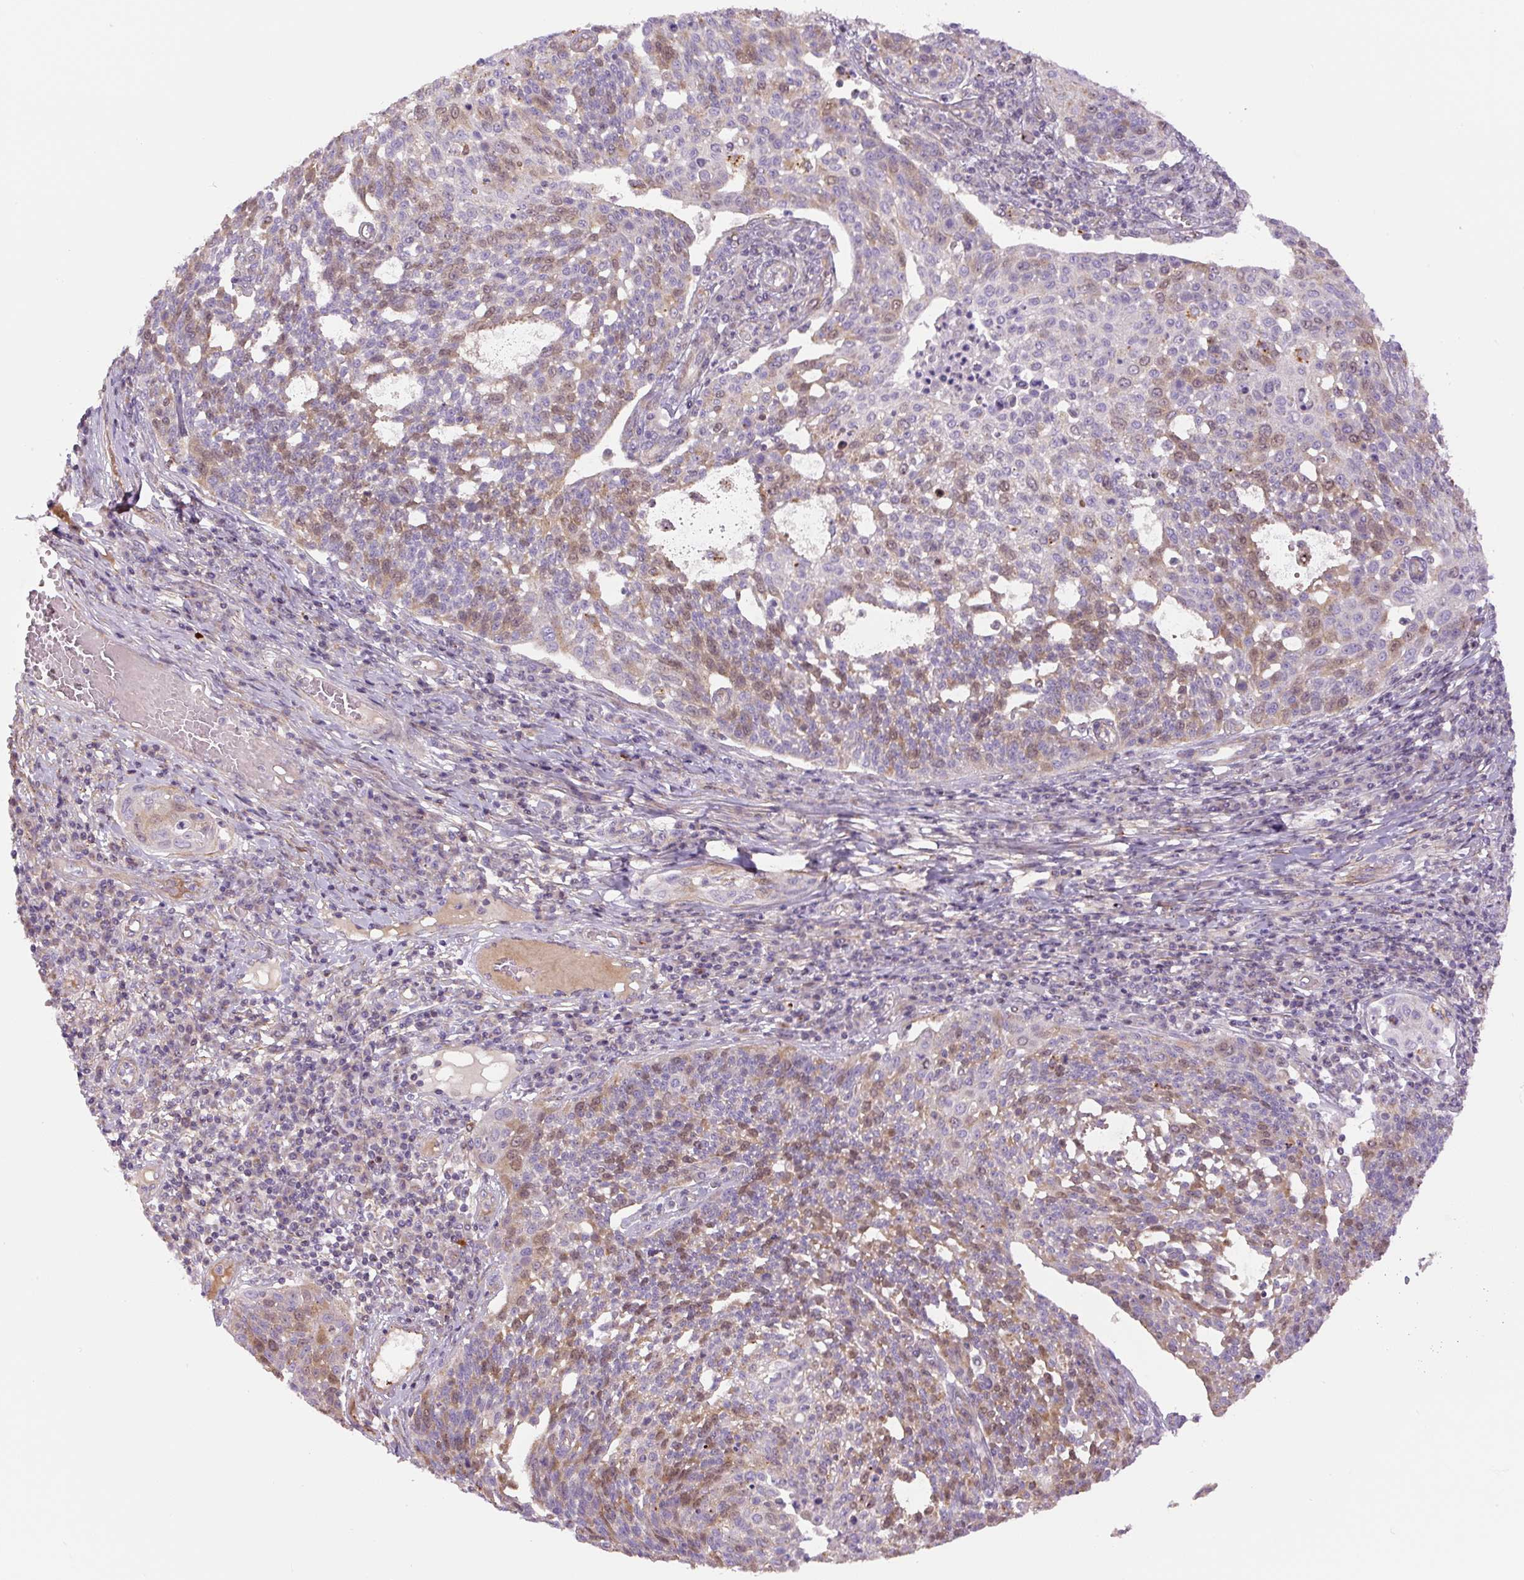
{"staining": {"intensity": "weak", "quantity": "25%-75%", "location": "nuclear"}, "tissue": "cervical cancer", "cell_type": "Tumor cells", "image_type": "cancer", "snomed": [{"axis": "morphology", "description": "Squamous cell carcinoma, NOS"}, {"axis": "topography", "description": "Cervix"}], "caption": "This photomicrograph exhibits immunohistochemistry (IHC) staining of cervical cancer (squamous cell carcinoma), with low weak nuclear positivity in approximately 25%-75% of tumor cells.", "gene": "CCNI2", "patient": {"sex": "female", "age": 34}}